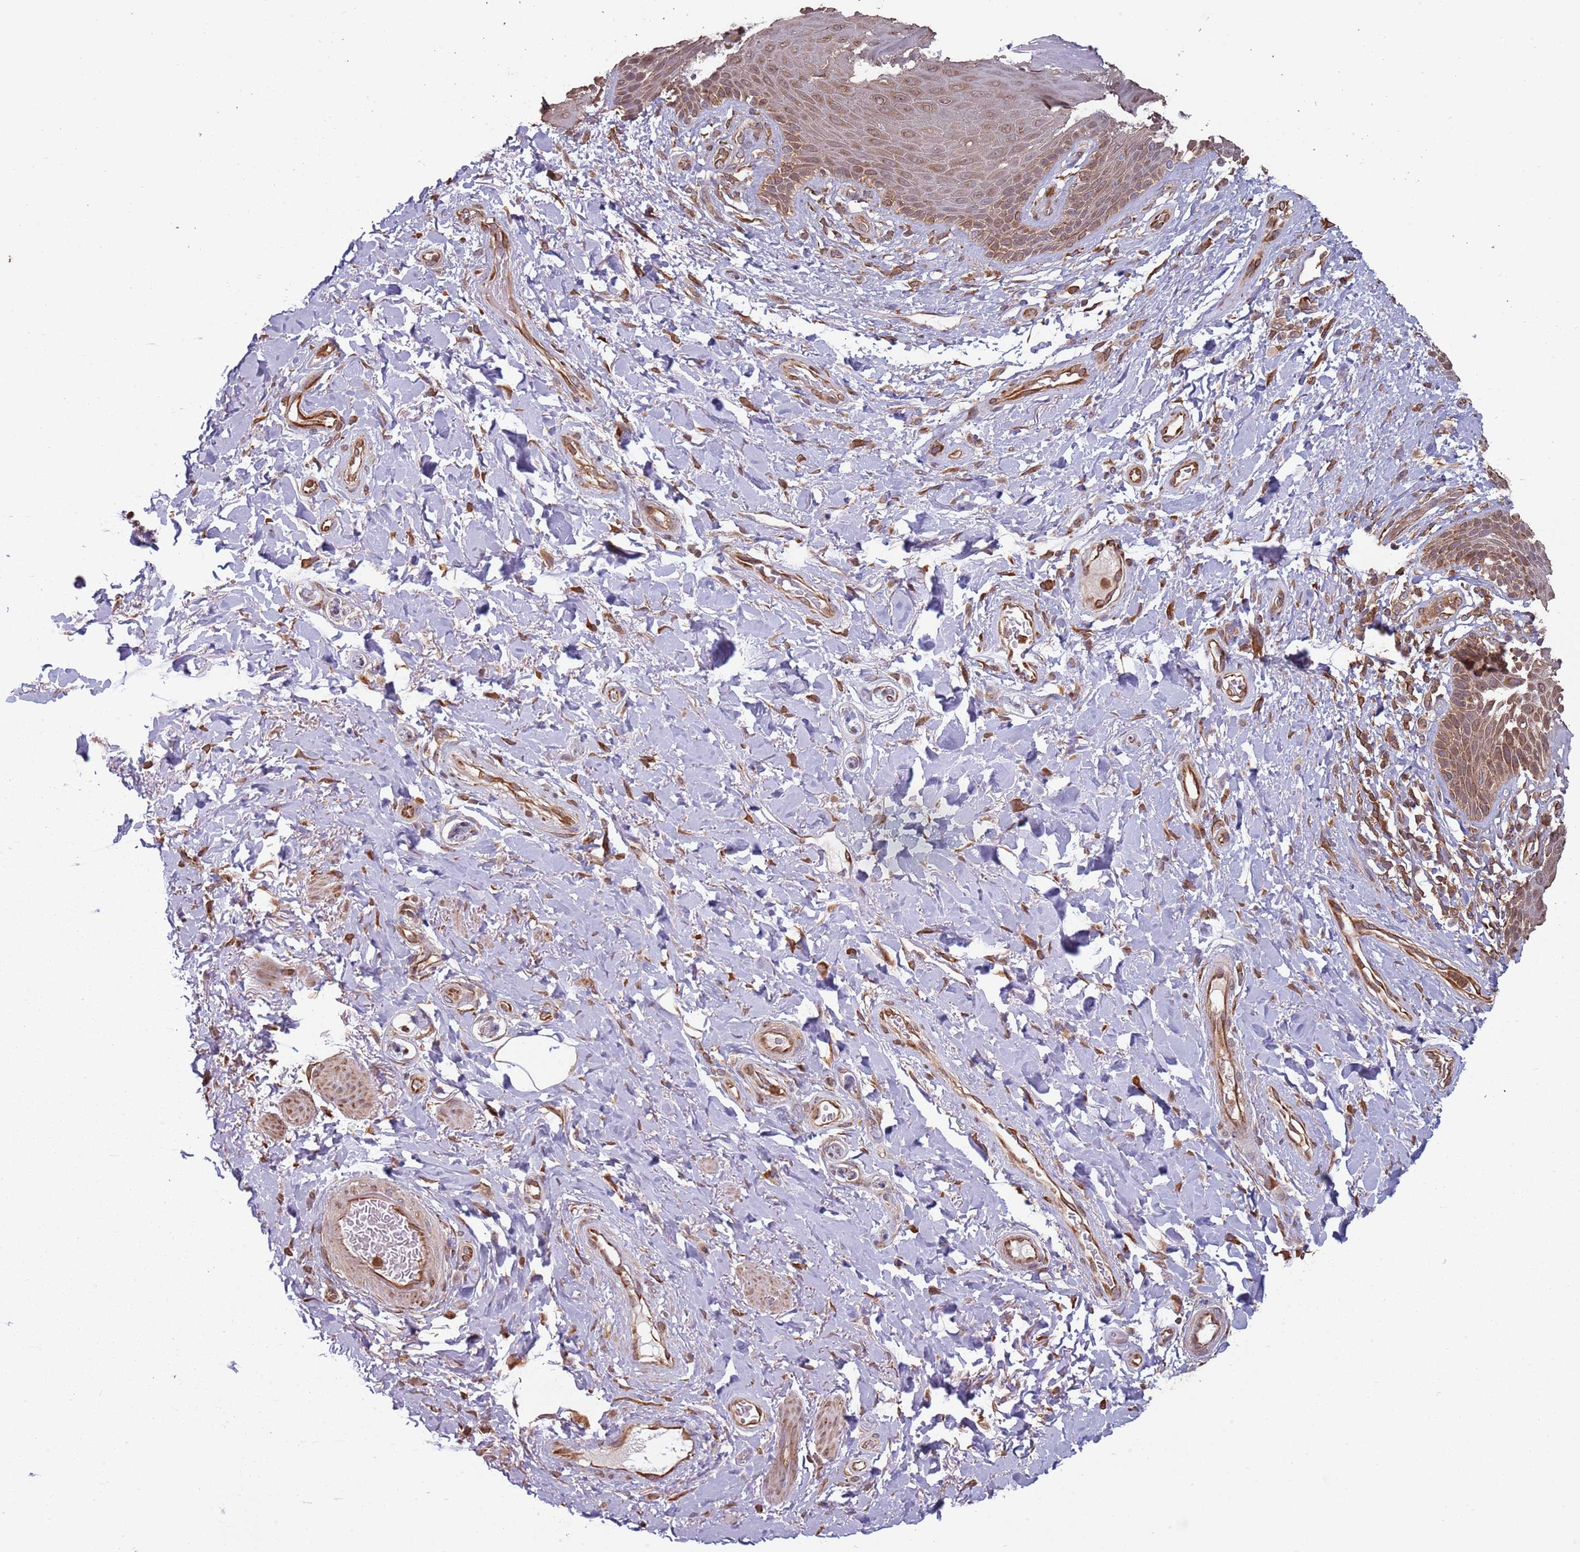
{"staining": {"intensity": "weak", "quantity": ">75%", "location": "cytoplasmic/membranous"}, "tissue": "skin", "cell_type": "Epidermal cells", "image_type": "normal", "snomed": [{"axis": "morphology", "description": "Normal tissue, NOS"}, {"axis": "topography", "description": "Anal"}], "caption": "The micrograph exhibits a brown stain indicating the presence of a protein in the cytoplasmic/membranous of epidermal cells in skin.", "gene": "COG4", "patient": {"sex": "female", "age": 89}}